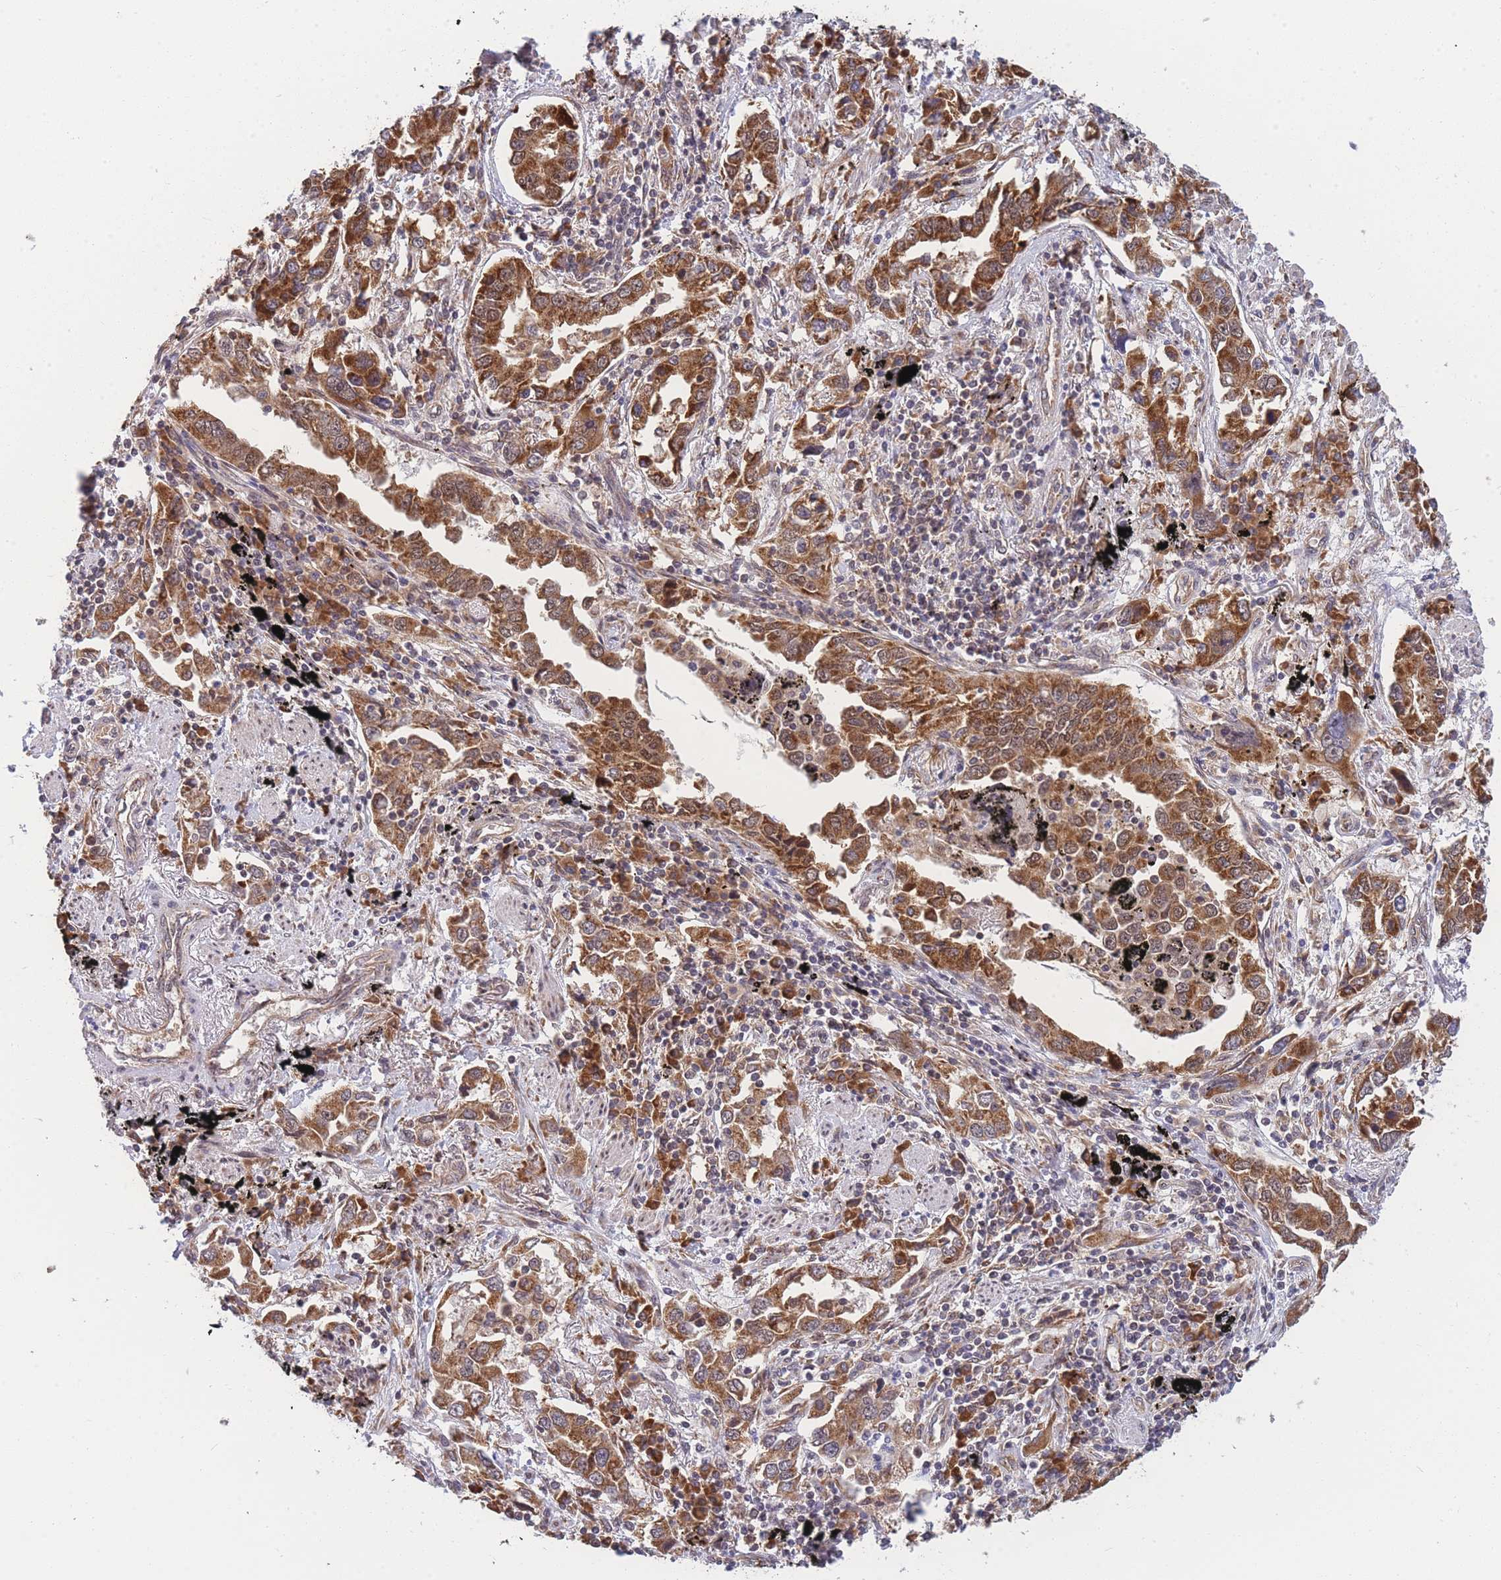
{"staining": {"intensity": "strong", "quantity": ">75%", "location": "cytoplasmic/membranous"}, "tissue": "lung cancer", "cell_type": "Tumor cells", "image_type": "cancer", "snomed": [{"axis": "morphology", "description": "Adenocarcinoma, NOS"}, {"axis": "topography", "description": "Lung"}], "caption": "A brown stain highlights strong cytoplasmic/membranous positivity of a protein in human lung adenocarcinoma tumor cells.", "gene": "MRPL23", "patient": {"sex": "male", "age": 67}}